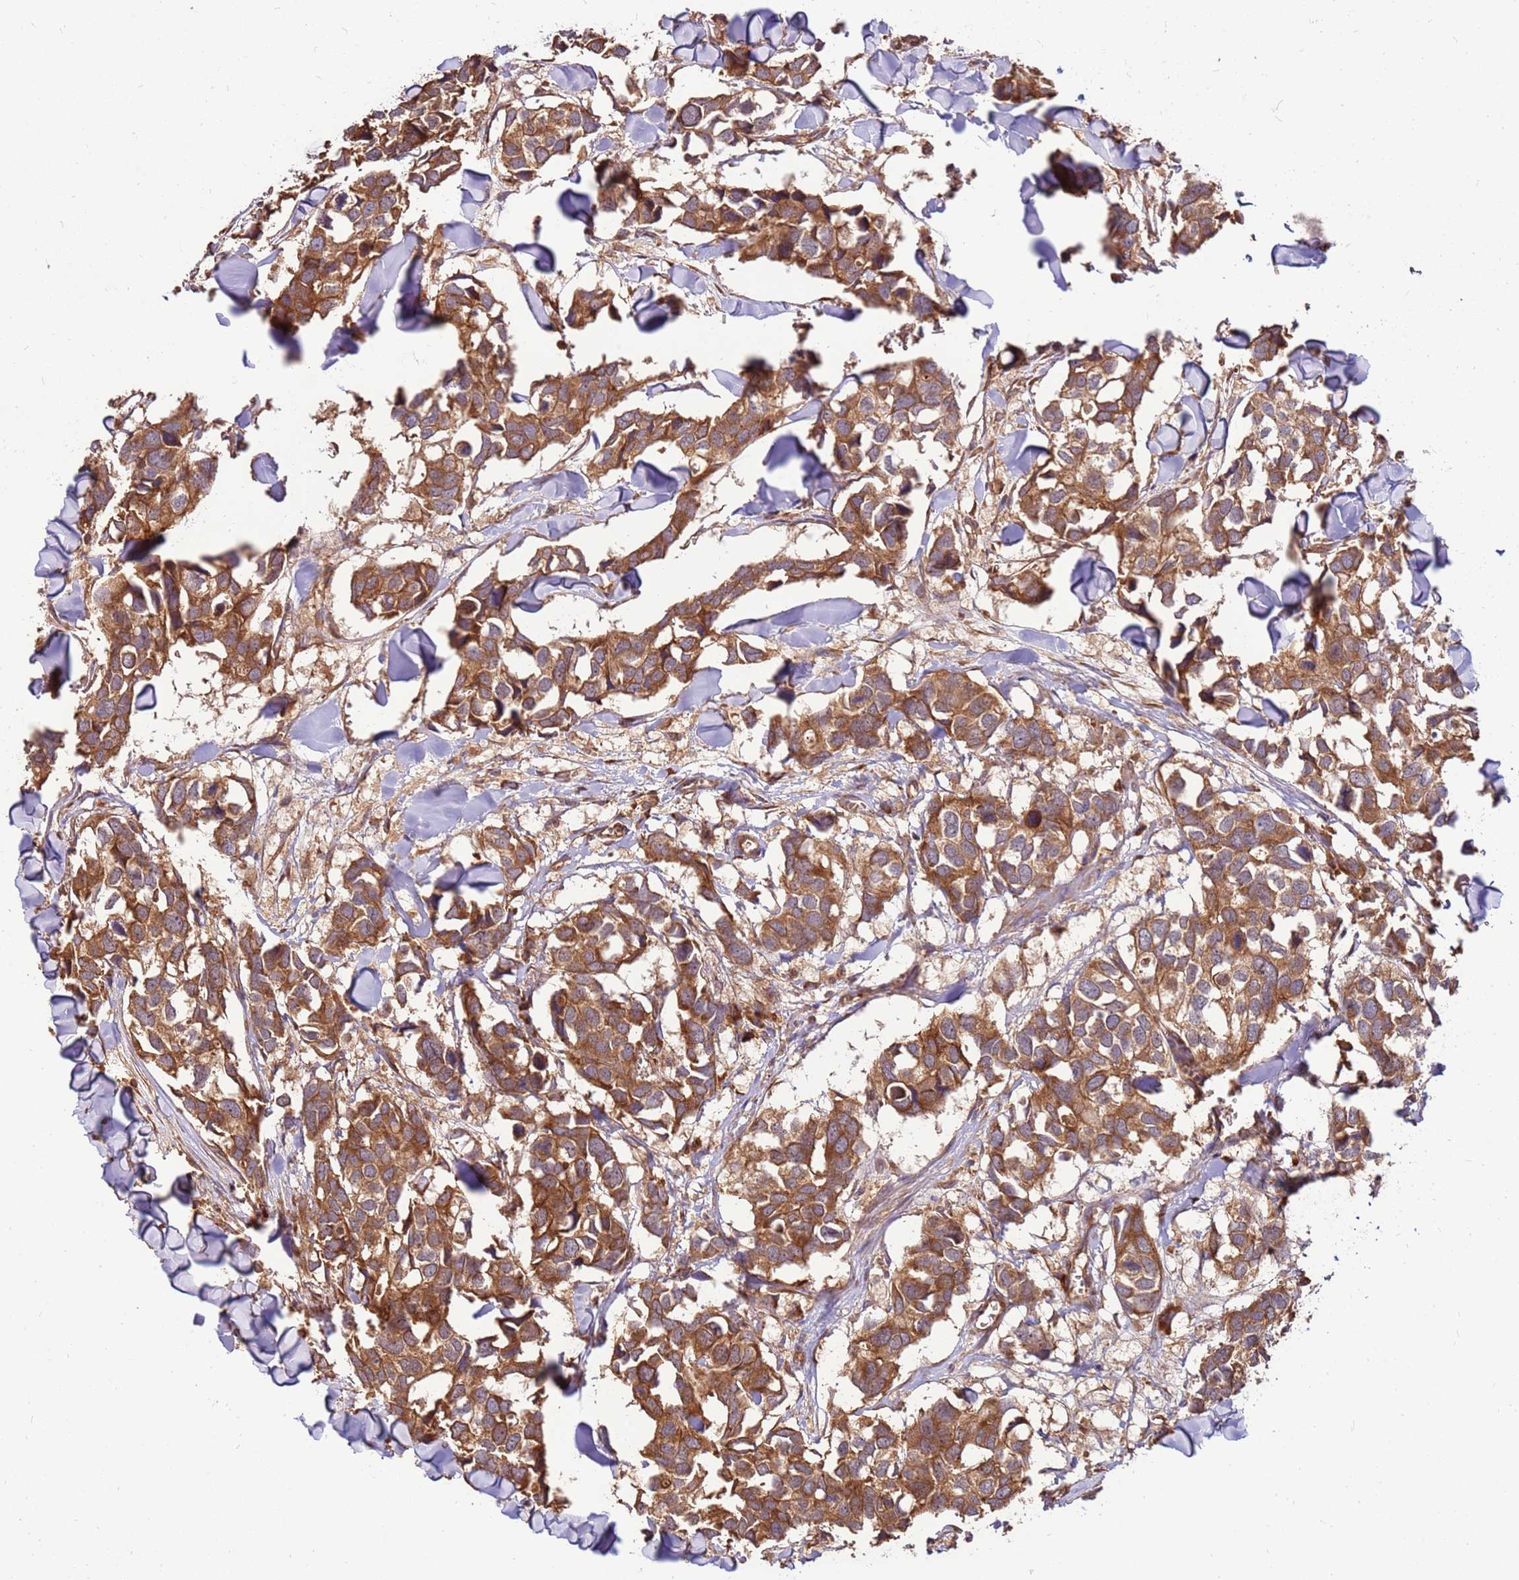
{"staining": {"intensity": "moderate", "quantity": ">75%", "location": "cytoplasmic/membranous"}, "tissue": "breast cancer", "cell_type": "Tumor cells", "image_type": "cancer", "snomed": [{"axis": "morphology", "description": "Duct carcinoma"}, {"axis": "topography", "description": "Breast"}], "caption": "The image reveals a brown stain indicating the presence of a protein in the cytoplasmic/membranous of tumor cells in breast cancer (intraductal carcinoma).", "gene": "SLC44A5", "patient": {"sex": "female", "age": 83}}